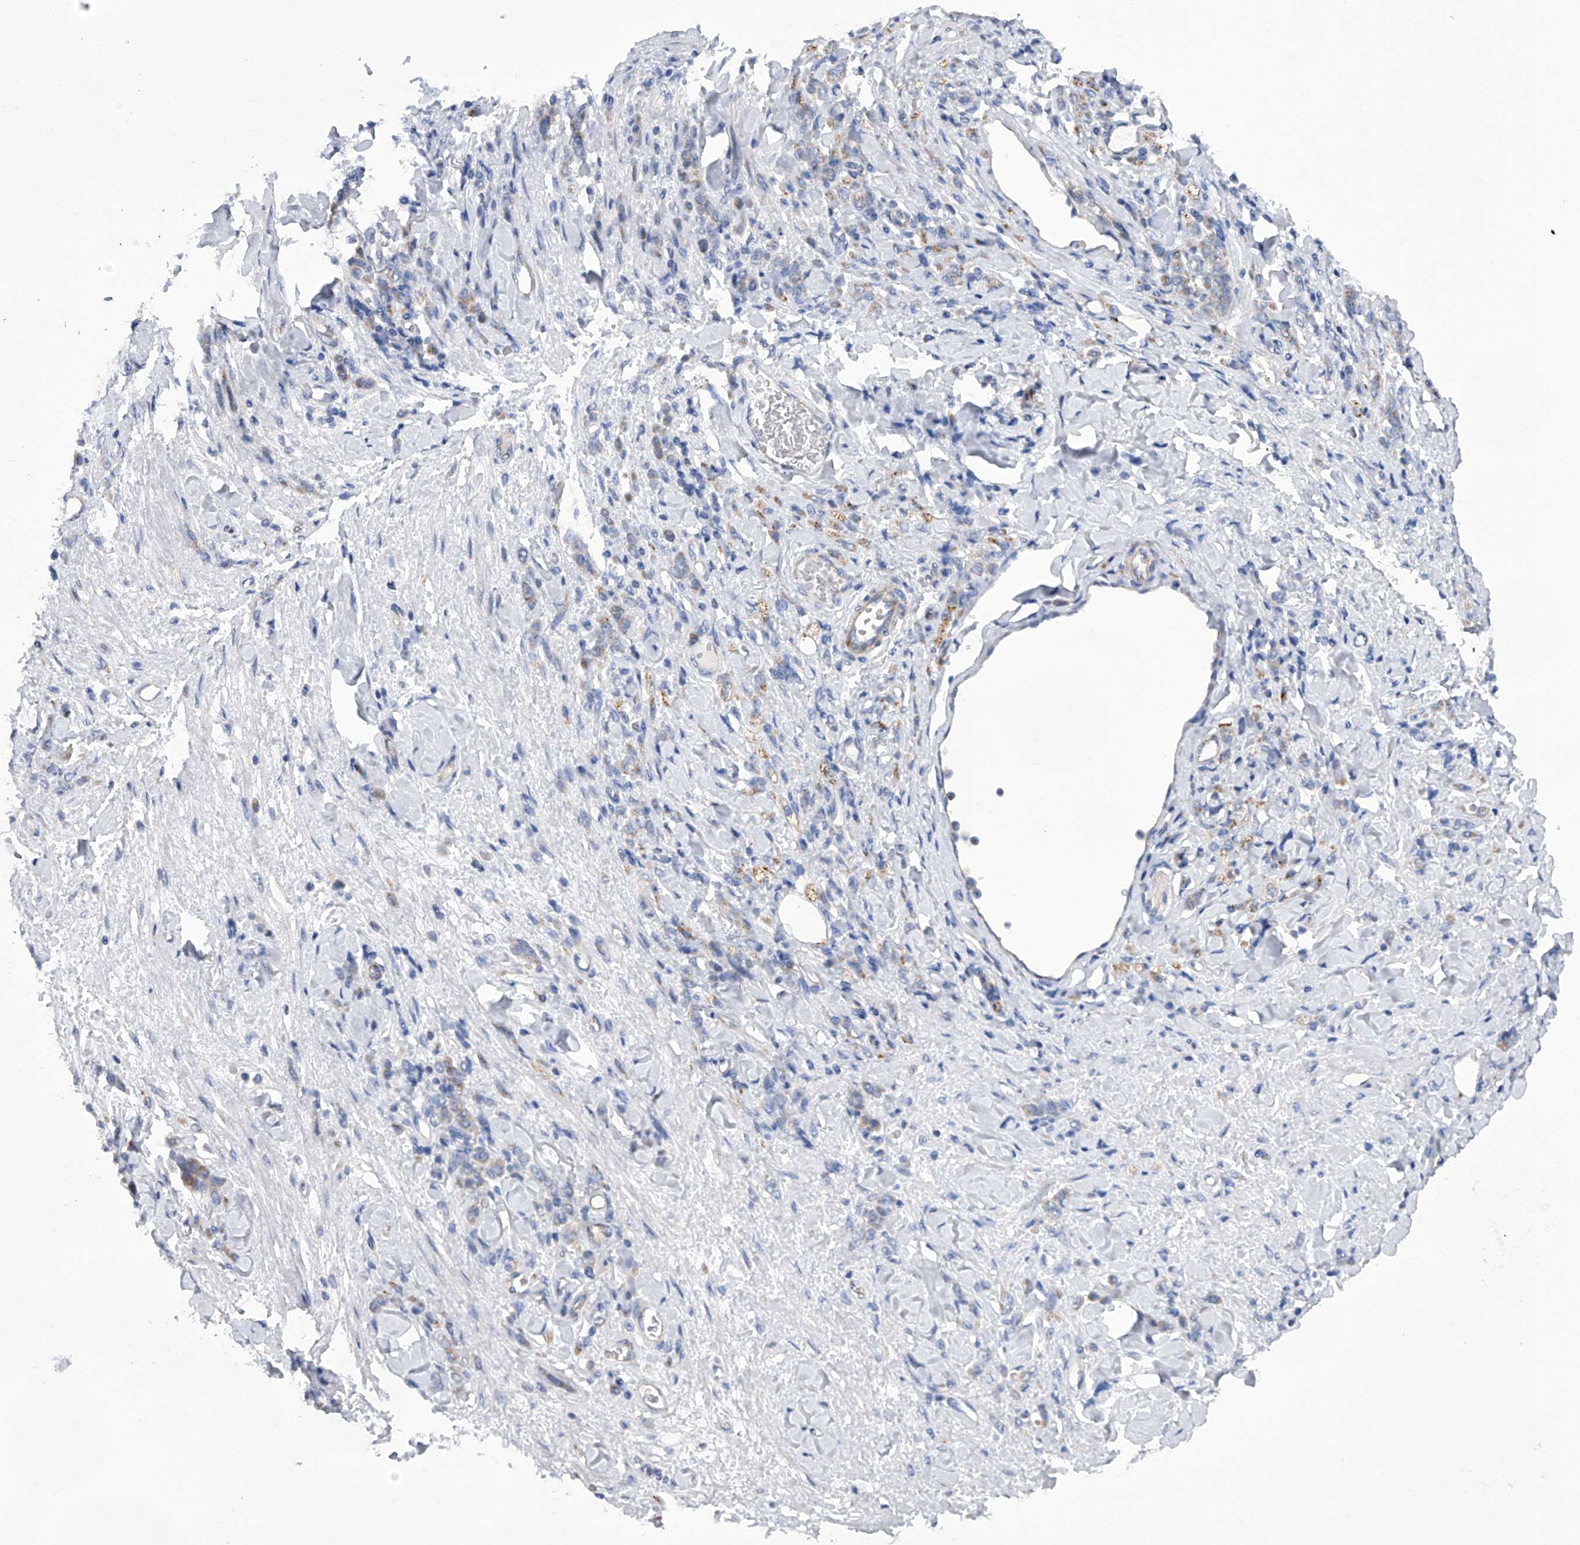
{"staining": {"intensity": "weak", "quantity": "25%-75%", "location": "cytoplasmic/membranous"}, "tissue": "stomach cancer", "cell_type": "Tumor cells", "image_type": "cancer", "snomed": [{"axis": "morphology", "description": "Normal tissue, NOS"}, {"axis": "morphology", "description": "Adenocarcinoma, NOS"}, {"axis": "topography", "description": "Stomach"}], "caption": "Stomach cancer (adenocarcinoma) stained for a protein exhibits weak cytoplasmic/membranous positivity in tumor cells. (DAB (3,3'-diaminobenzidine) = brown stain, brightfield microscopy at high magnification).", "gene": "MLYCD", "patient": {"sex": "male", "age": 82}}